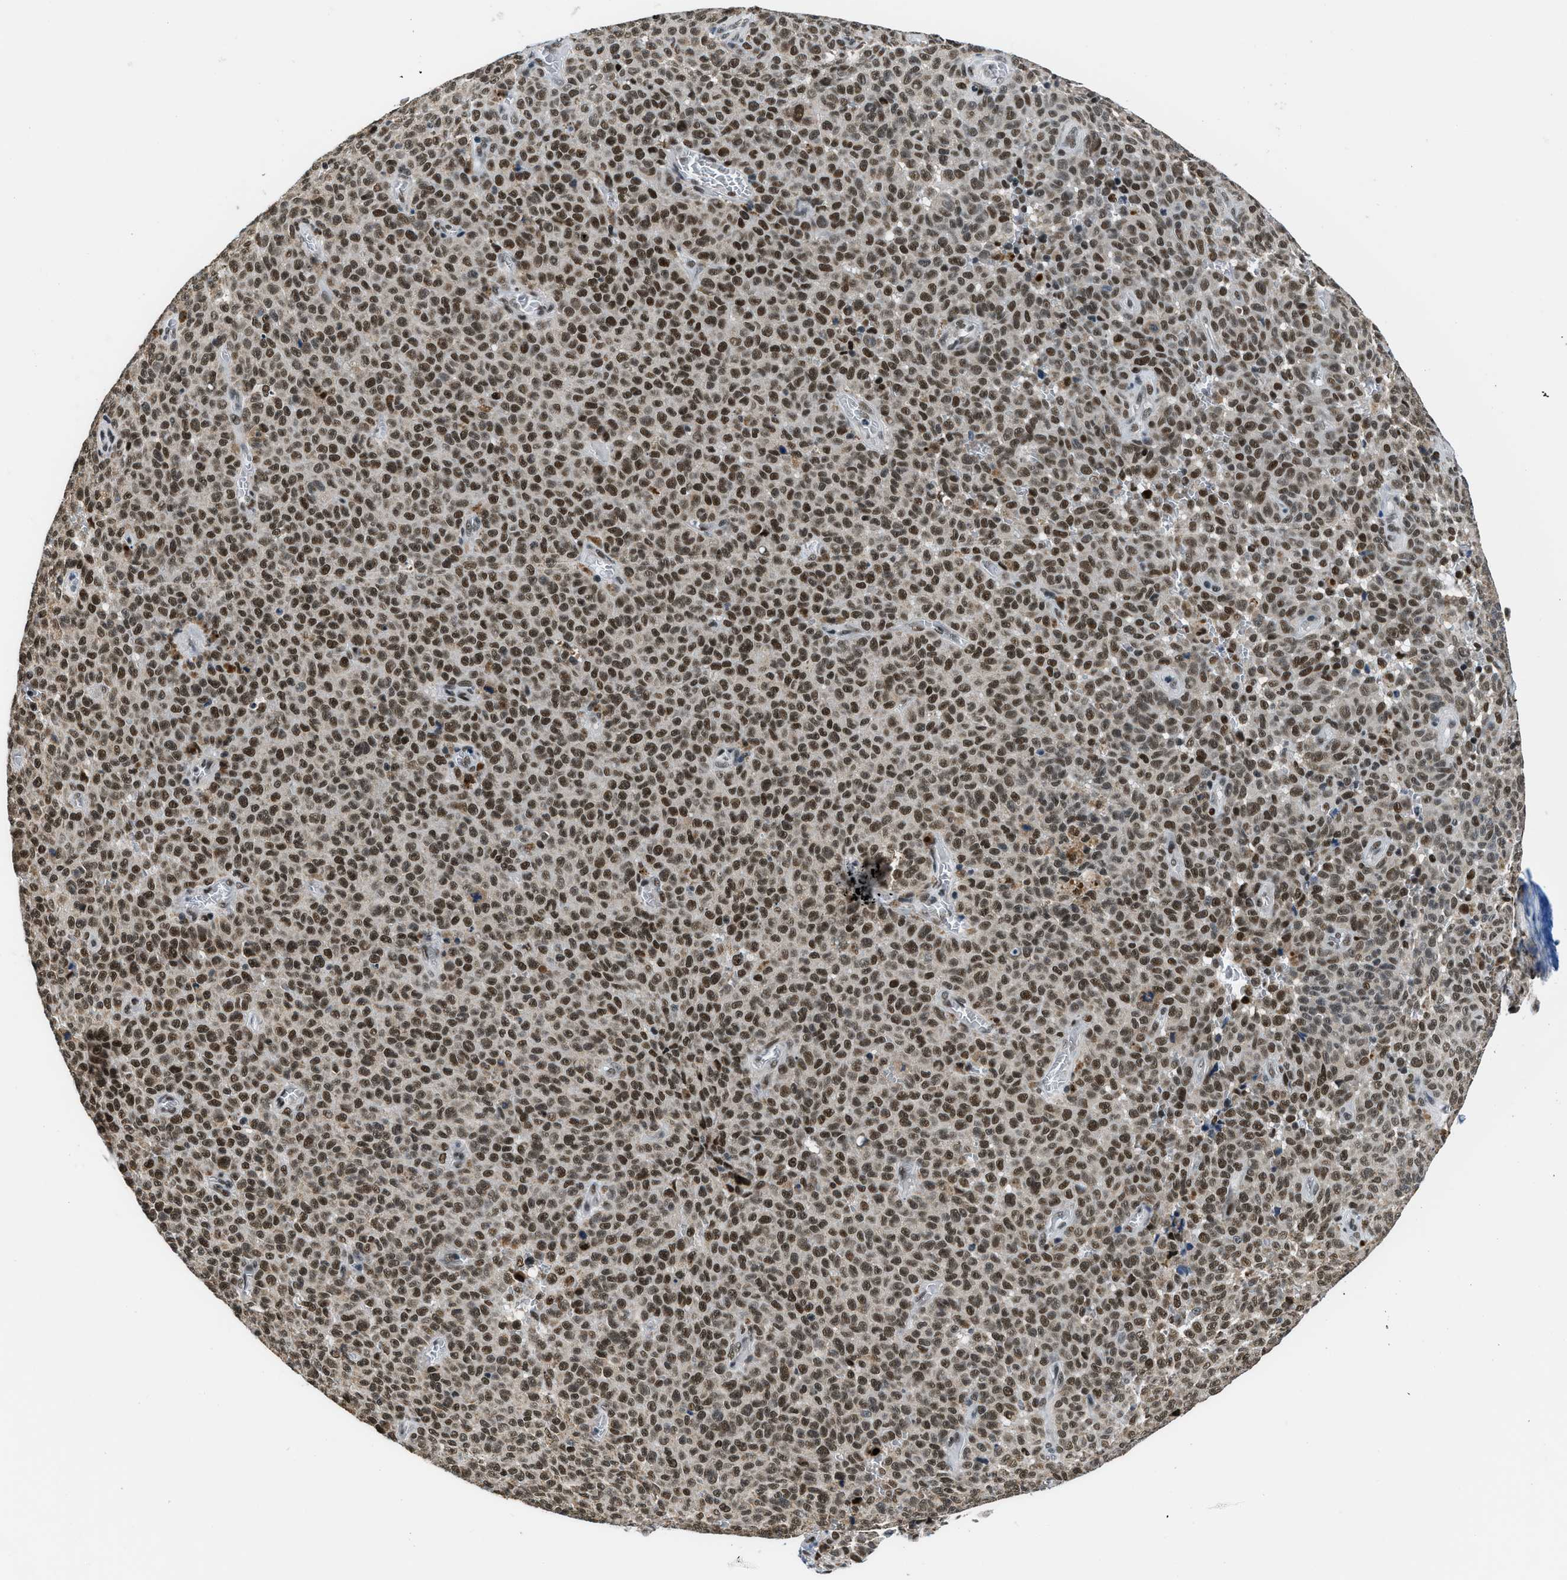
{"staining": {"intensity": "strong", "quantity": ">75%", "location": "nuclear"}, "tissue": "melanoma", "cell_type": "Tumor cells", "image_type": "cancer", "snomed": [{"axis": "morphology", "description": "Malignant melanoma, NOS"}, {"axis": "topography", "description": "Skin"}], "caption": "Human melanoma stained with a brown dye demonstrates strong nuclear positive positivity in about >75% of tumor cells.", "gene": "KDM3B", "patient": {"sex": "female", "age": 82}}